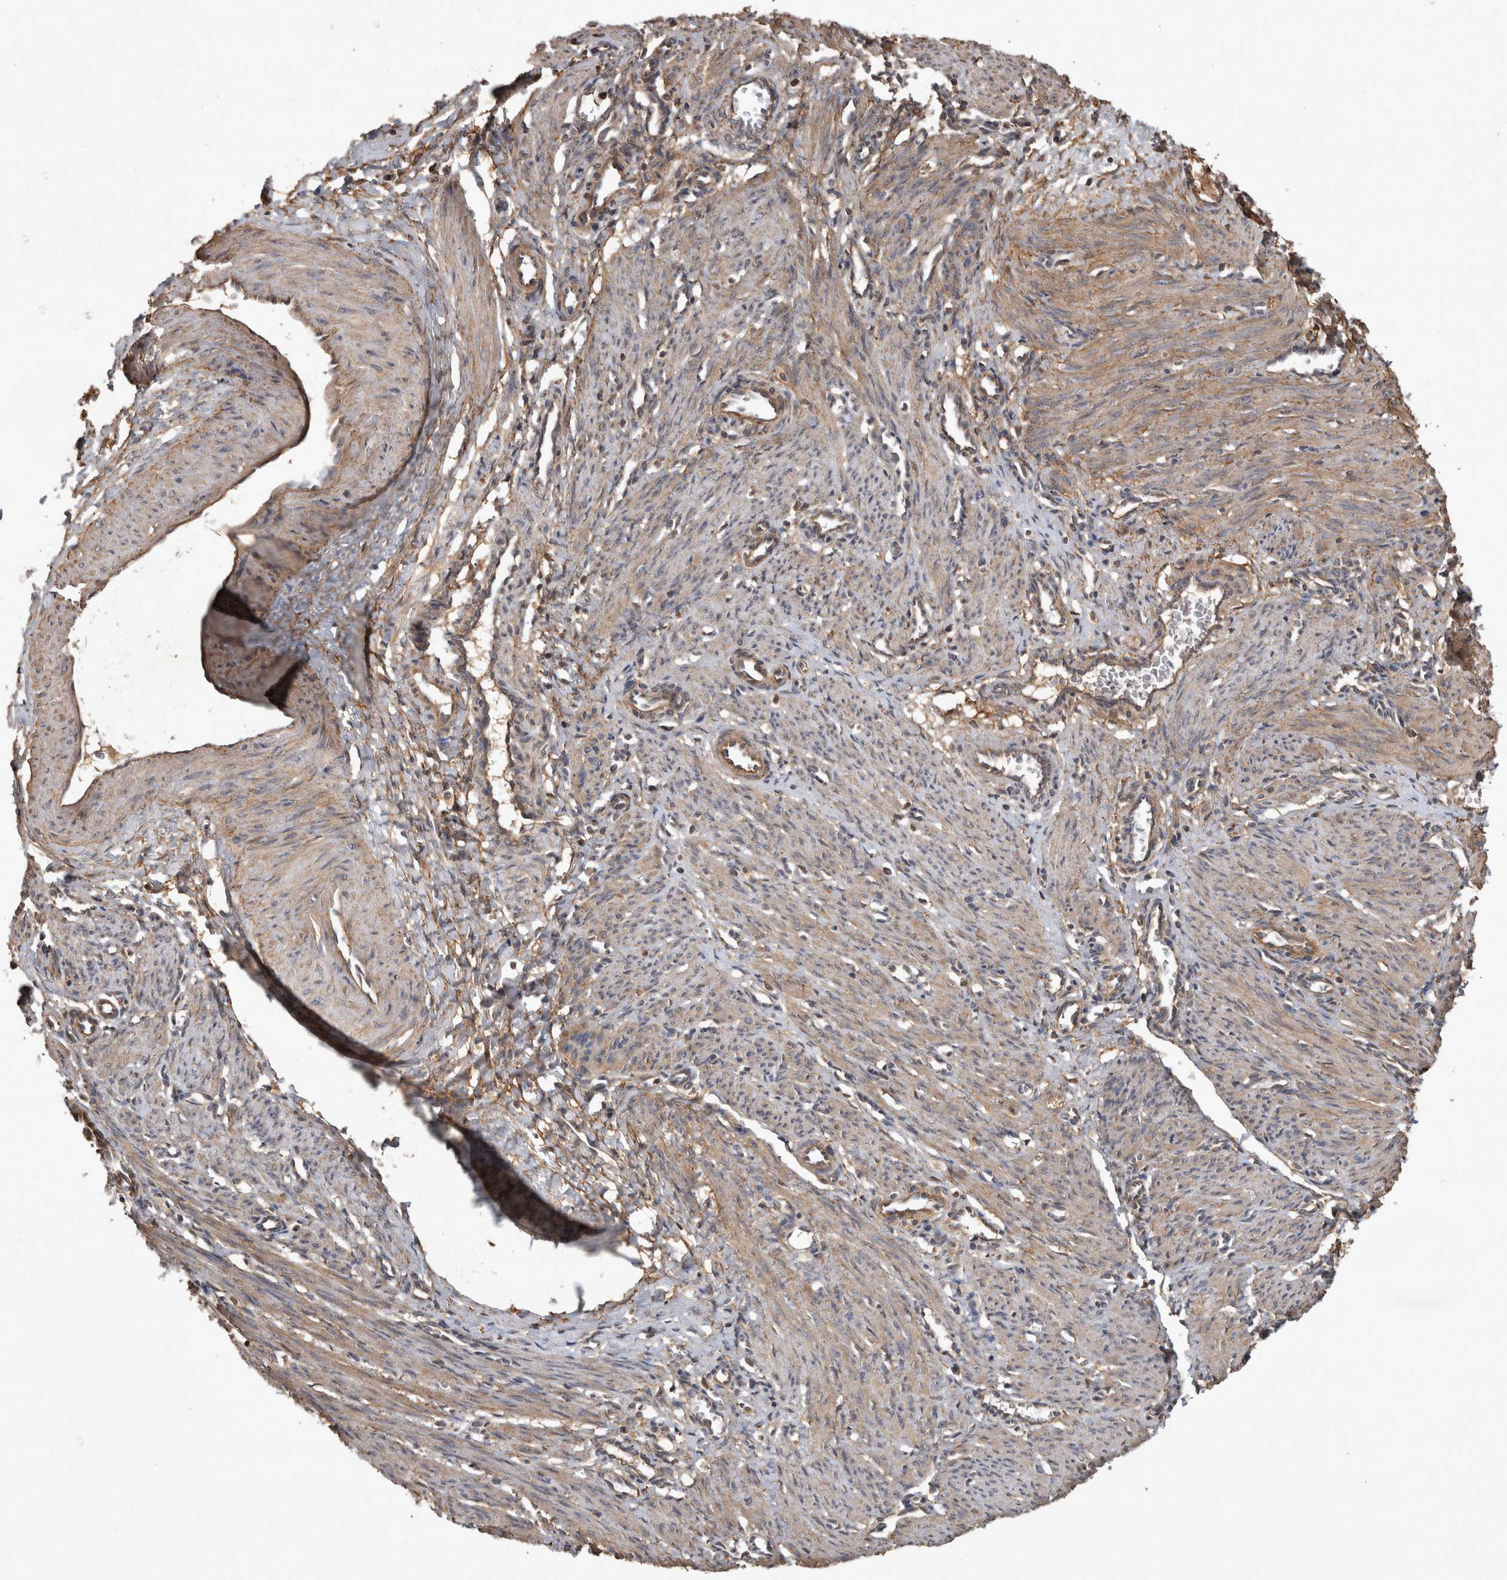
{"staining": {"intensity": "moderate", "quantity": ">75%", "location": "cytoplasmic/membranous"}, "tissue": "smooth muscle", "cell_type": "Smooth muscle cells", "image_type": "normal", "snomed": [{"axis": "morphology", "description": "Normal tissue, NOS"}, {"axis": "topography", "description": "Endometrium"}], "caption": "Smooth muscle cells show medium levels of moderate cytoplasmic/membranous staining in approximately >75% of cells in normal smooth muscle. (Stains: DAB in brown, nuclei in blue, Microscopy: brightfield microscopy at high magnification).", "gene": "TRMT61B", "patient": {"sex": "female", "age": 33}}